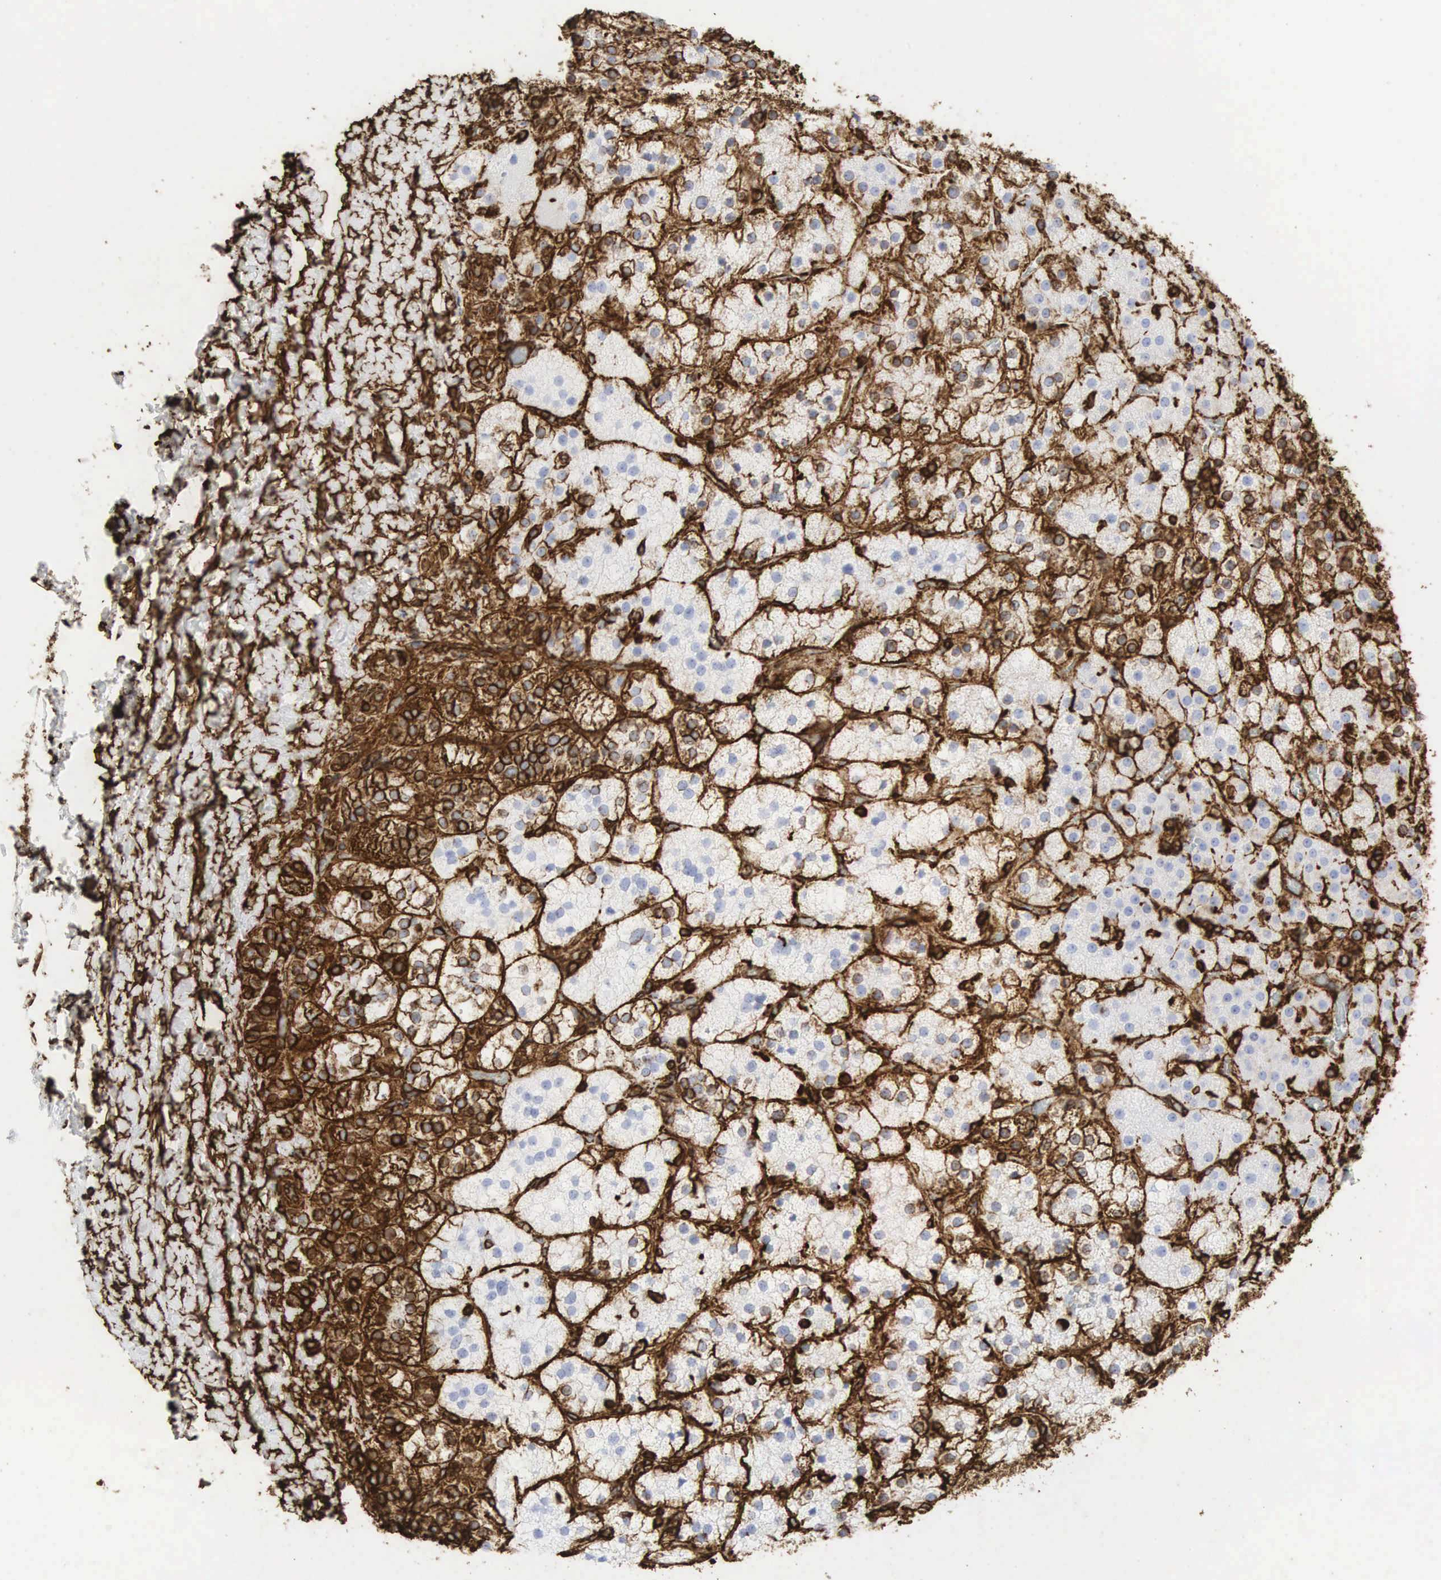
{"staining": {"intensity": "strong", "quantity": ">75%", "location": "cytoplasmic/membranous"}, "tissue": "adrenal gland", "cell_type": "Glandular cells", "image_type": "normal", "snomed": [{"axis": "morphology", "description": "Normal tissue, NOS"}, {"axis": "topography", "description": "Adrenal gland"}], "caption": "DAB immunohistochemical staining of unremarkable adrenal gland shows strong cytoplasmic/membranous protein expression in about >75% of glandular cells. (Brightfield microscopy of DAB IHC at high magnification).", "gene": "VIM", "patient": {"sex": "male", "age": 53}}